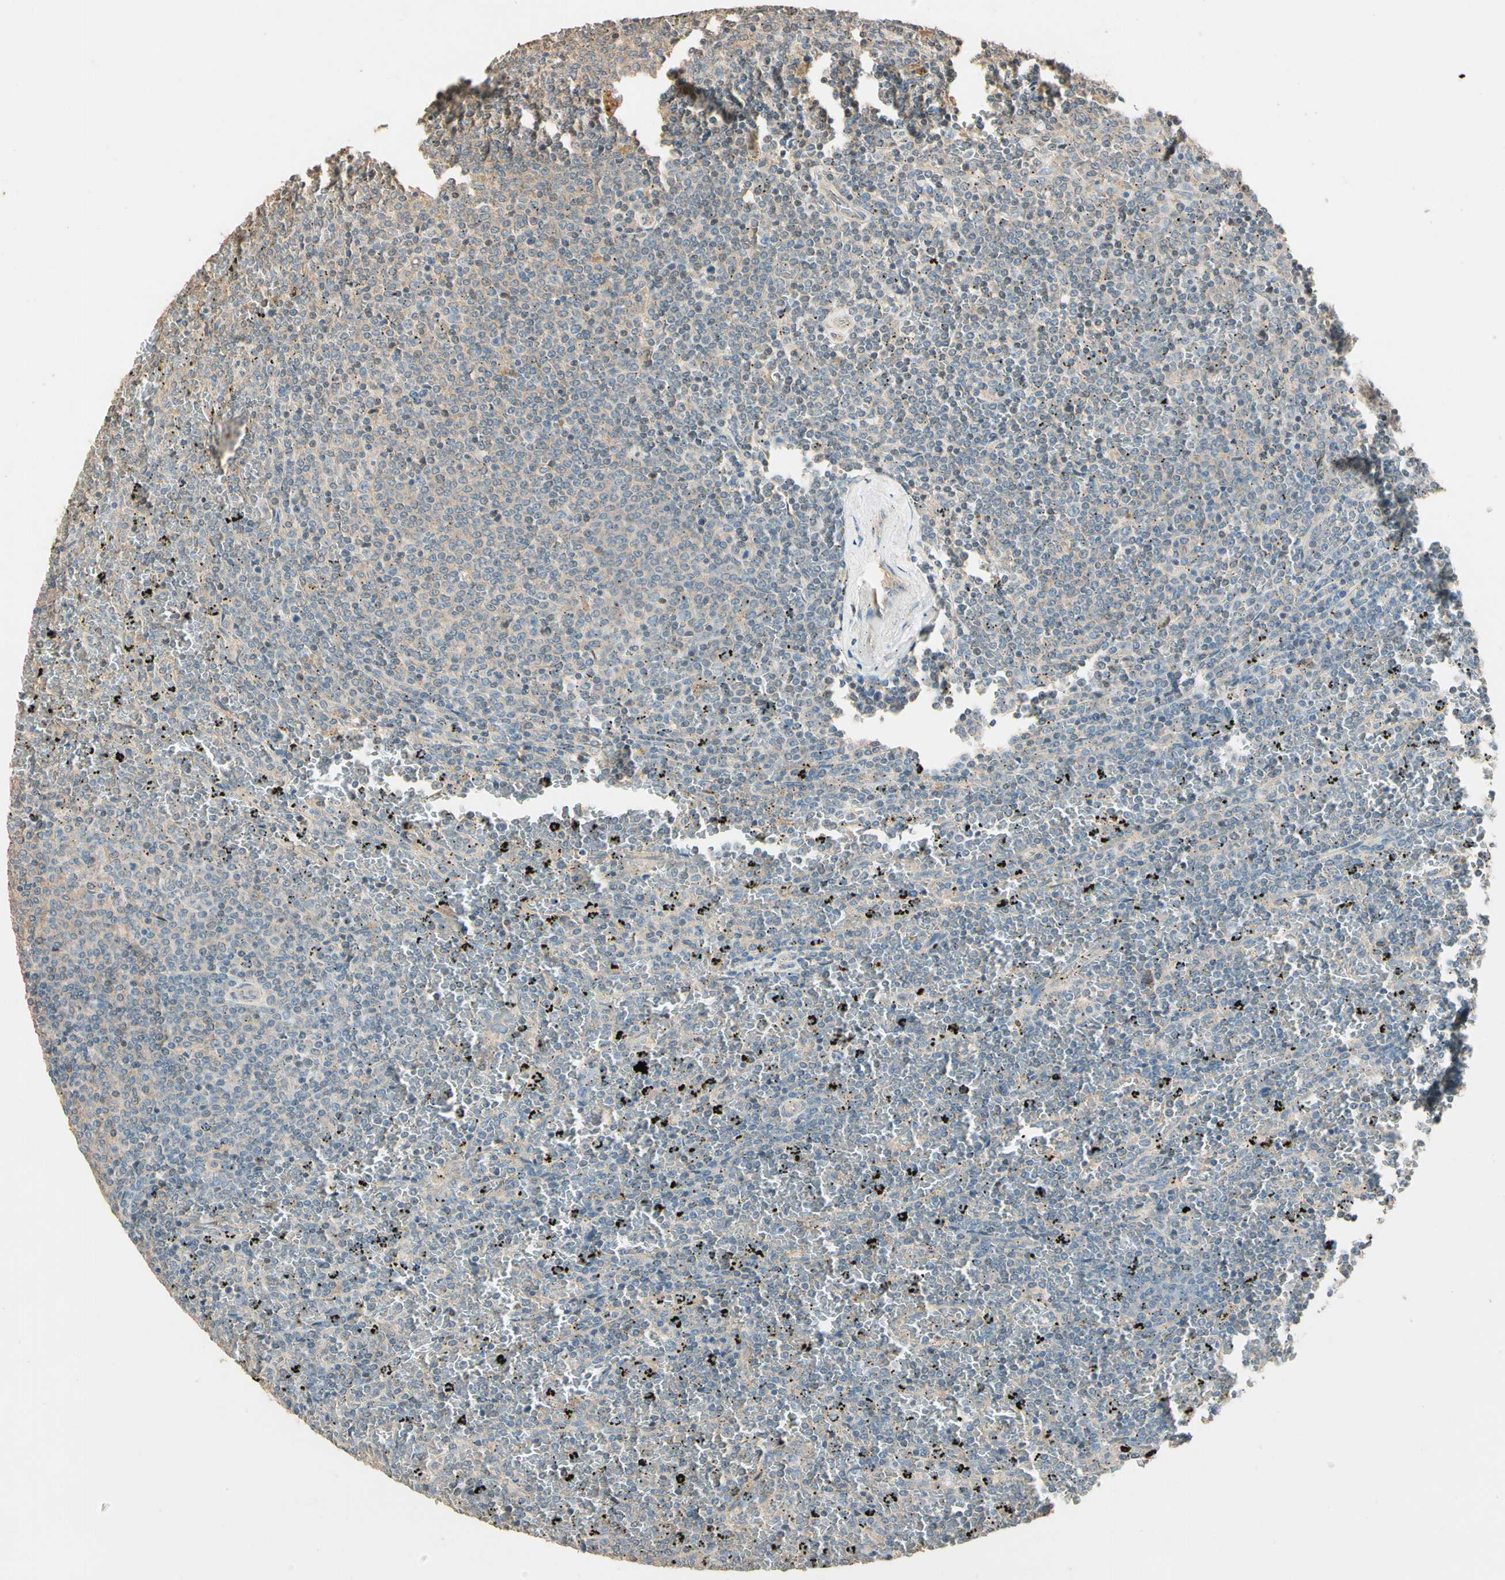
{"staining": {"intensity": "weak", "quantity": "25%-75%", "location": "cytoplasmic/membranous"}, "tissue": "lymphoma", "cell_type": "Tumor cells", "image_type": "cancer", "snomed": [{"axis": "morphology", "description": "Malignant lymphoma, non-Hodgkin's type, Low grade"}, {"axis": "topography", "description": "Spleen"}], "caption": "Protein analysis of lymphoma tissue demonstrates weak cytoplasmic/membranous staining in approximately 25%-75% of tumor cells. Nuclei are stained in blue.", "gene": "CDH6", "patient": {"sex": "female", "age": 77}}